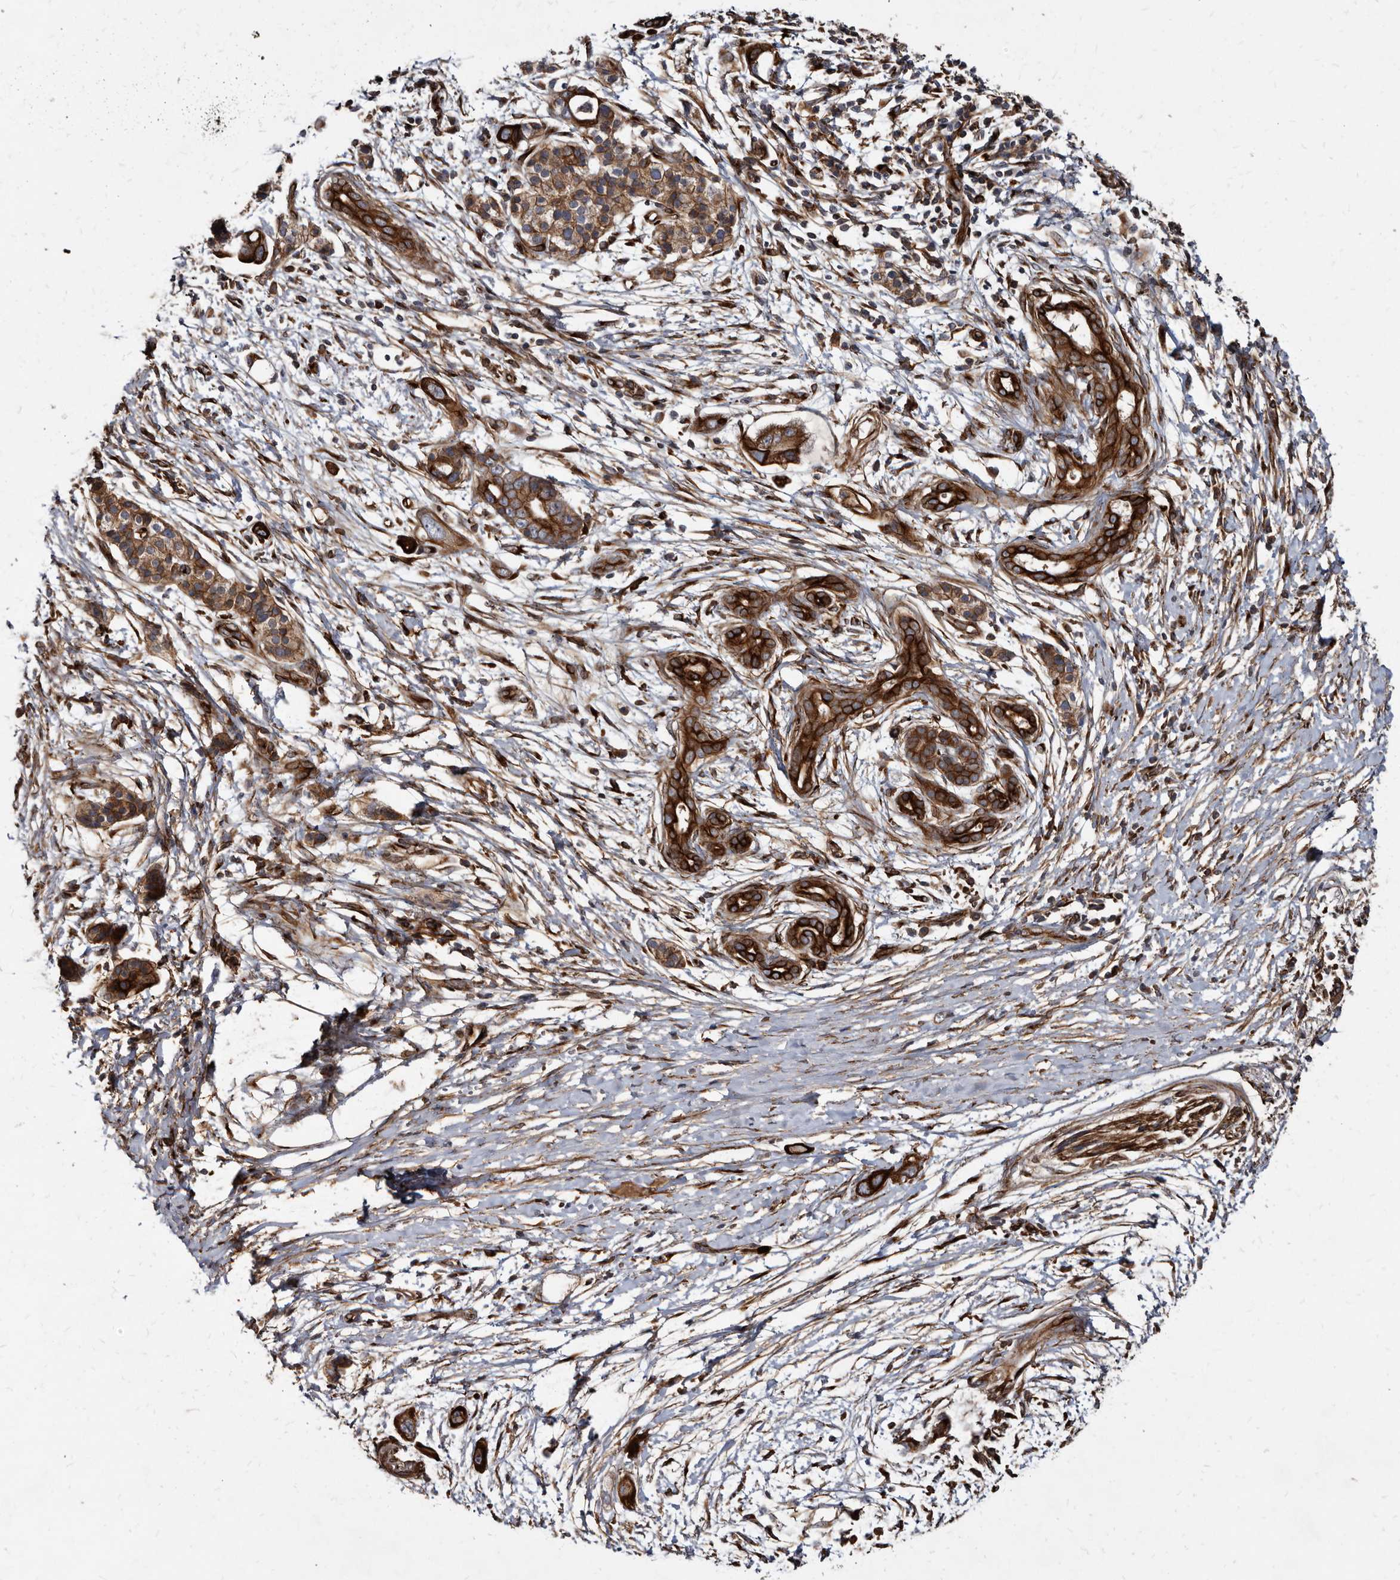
{"staining": {"intensity": "strong", "quantity": ">75%", "location": "cytoplasmic/membranous"}, "tissue": "pancreatic cancer", "cell_type": "Tumor cells", "image_type": "cancer", "snomed": [{"axis": "morphology", "description": "Adenocarcinoma, NOS"}, {"axis": "topography", "description": "Pancreas"}], "caption": "High-power microscopy captured an immunohistochemistry photomicrograph of pancreatic adenocarcinoma, revealing strong cytoplasmic/membranous staining in about >75% of tumor cells.", "gene": "KCTD20", "patient": {"sex": "male", "age": 59}}